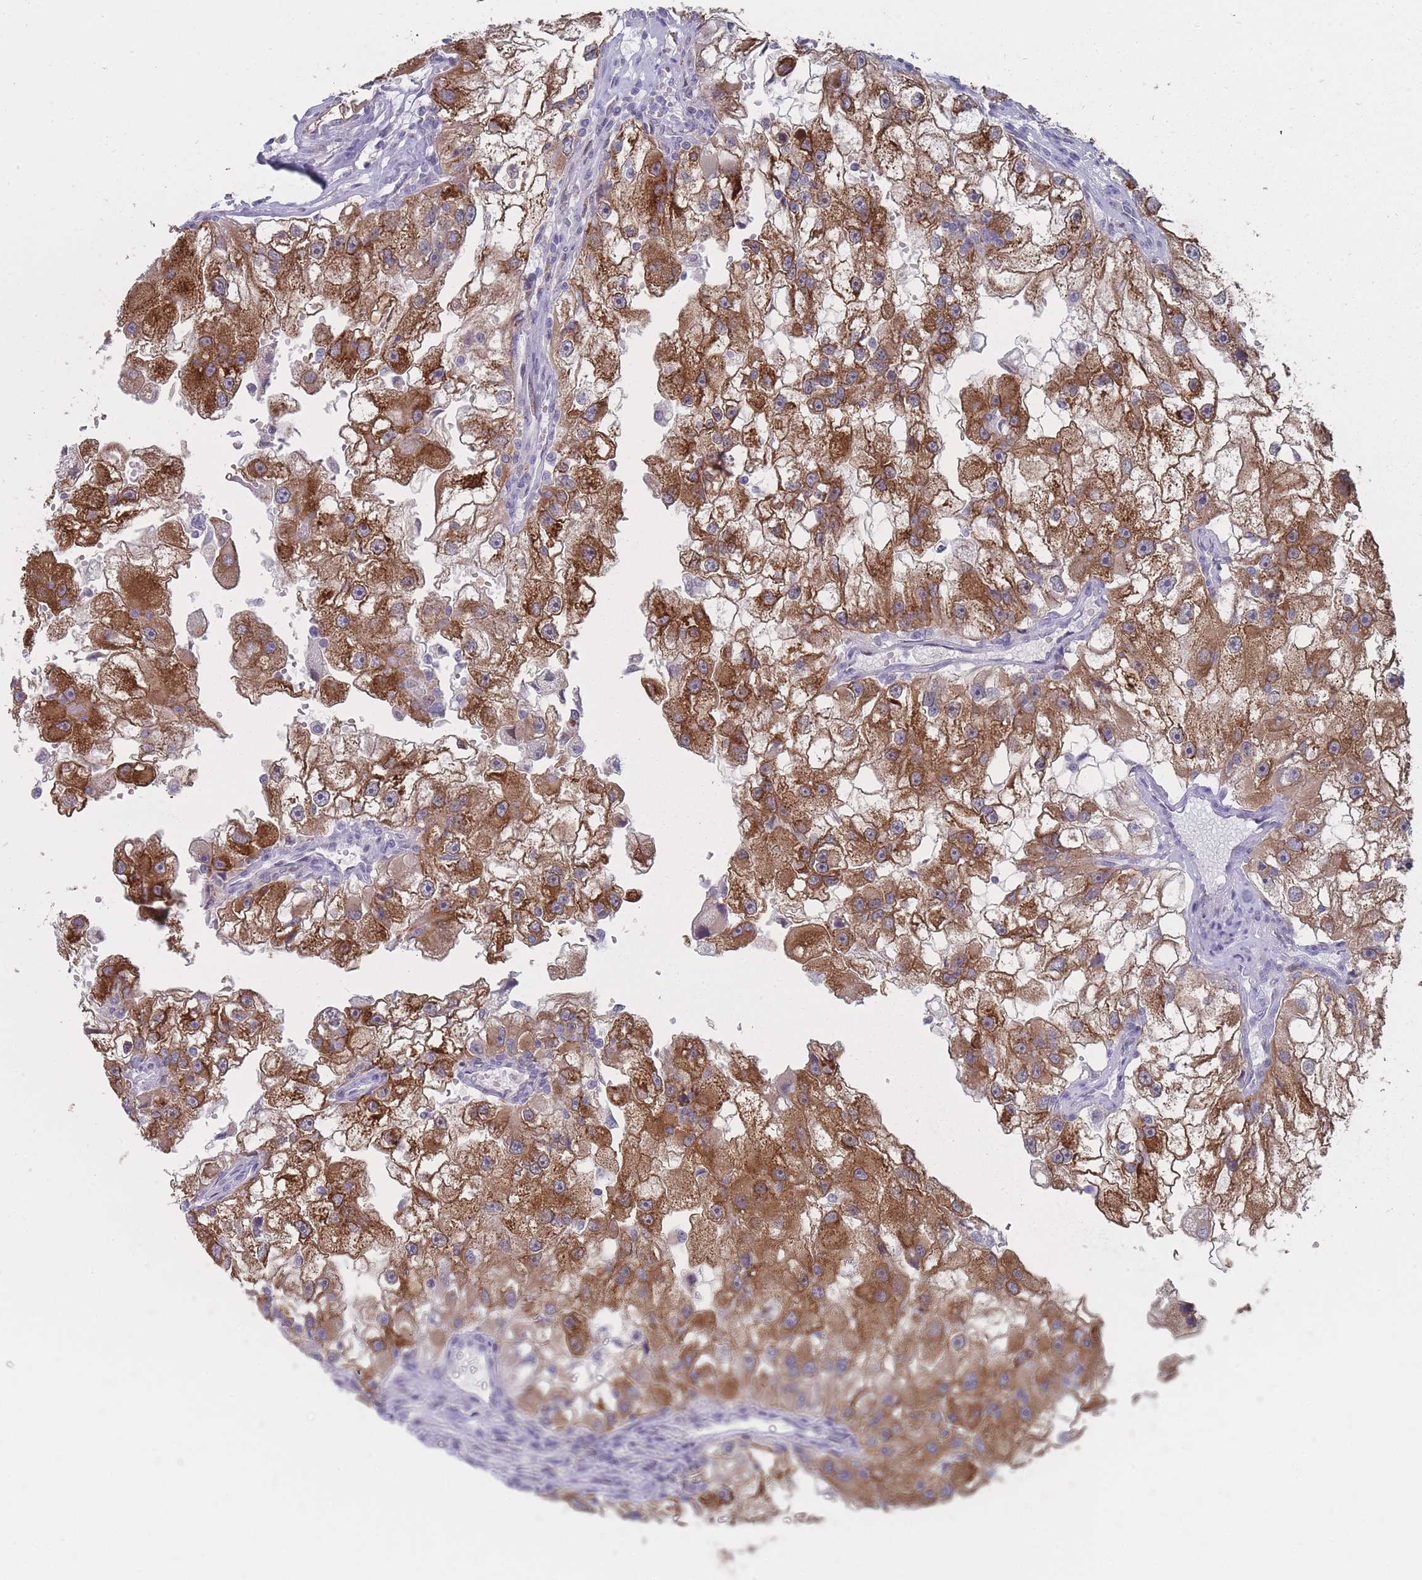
{"staining": {"intensity": "strong", "quantity": ">75%", "location": "cytoplasmic/membranous"}, "tissue": "renal cancer", "cell_type": "Tumor cells", "image_type": "cancer", "snomed": [{"axis": "morphology", "description": "Adenocarcinoma, NOS"}, {"axis": "topography", "description": "Kidney"}], "caption": "Brown immunohistochemical staining in human renal cancer shows strong cytoplasmic/membranous expression in about >75% of tumor cells. Using DAB (3,3'-diaminobenzidine) (brown) and hematoxylin (blue) stains, captured at high magnification using brightfield microscopy.", "gene": "GINS1", "patient": {"sex": "male", "age": 63}}